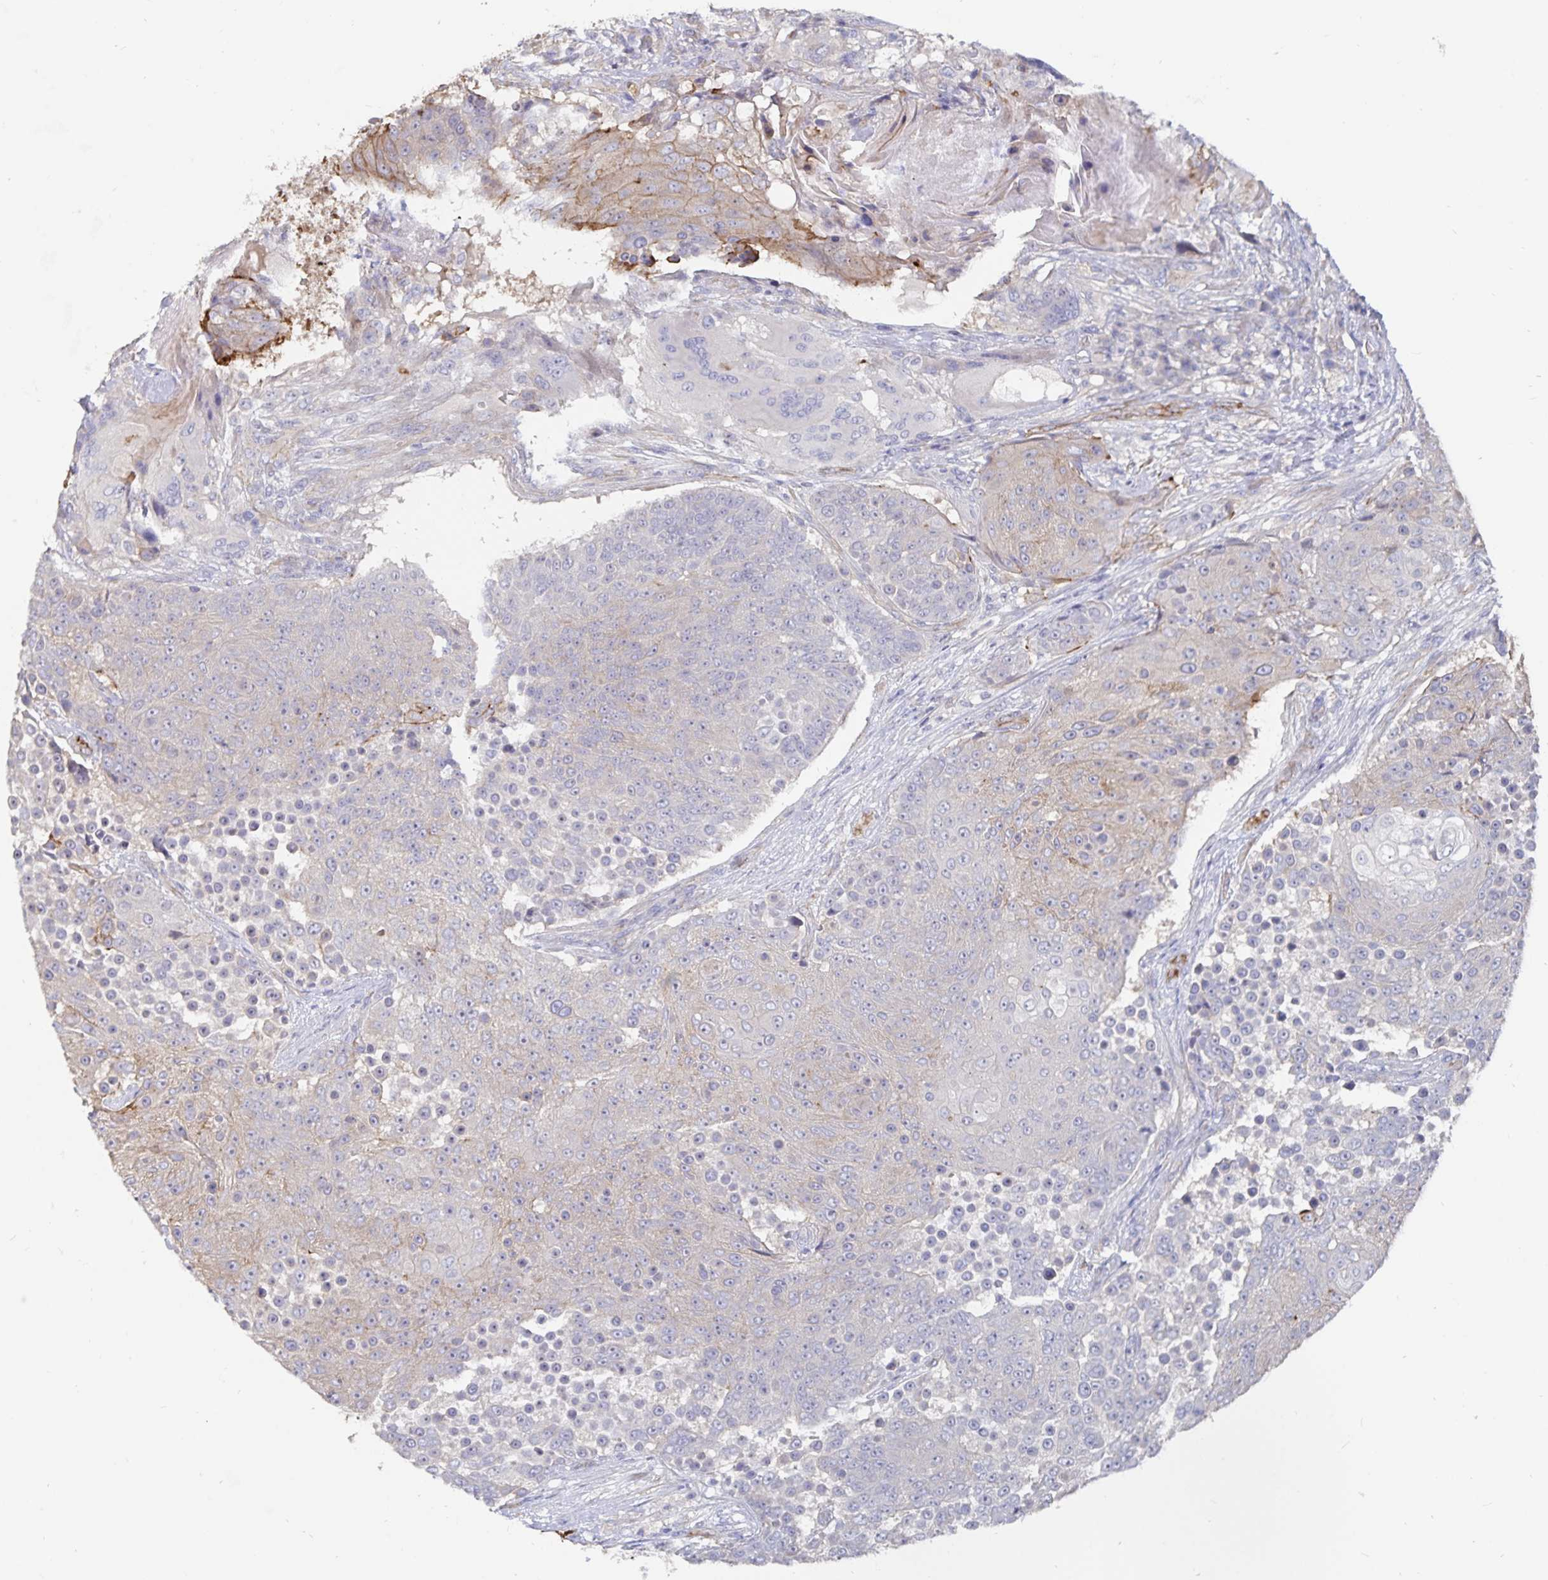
{"staining": {"intensity": "moderate", "quantity": "<25%", "location": "cytoplasmic/membranous"}, "tissue": "urothelial cancer", "cell_type": "Tumor cells", "image_type": "cancer", "snomed": [{"axis": "morphology", "description": "Urothelial carcinoma, High grade"}, {"axis": "topography", "description": "Urinary bladder"}], "caption": "Immunohistochemical staining of high-grade urothelial carcinoma demonstrates low levels of moderate cytoplasmic/membranous expression in approximately <25% of tumor cells. (DAB (3,3'-diaminobenzidine) IHC, brown staining for protein, blue staining for nuclei).", "gene": "SSTR1", "patient": {"sex": "female", "age": 63}}